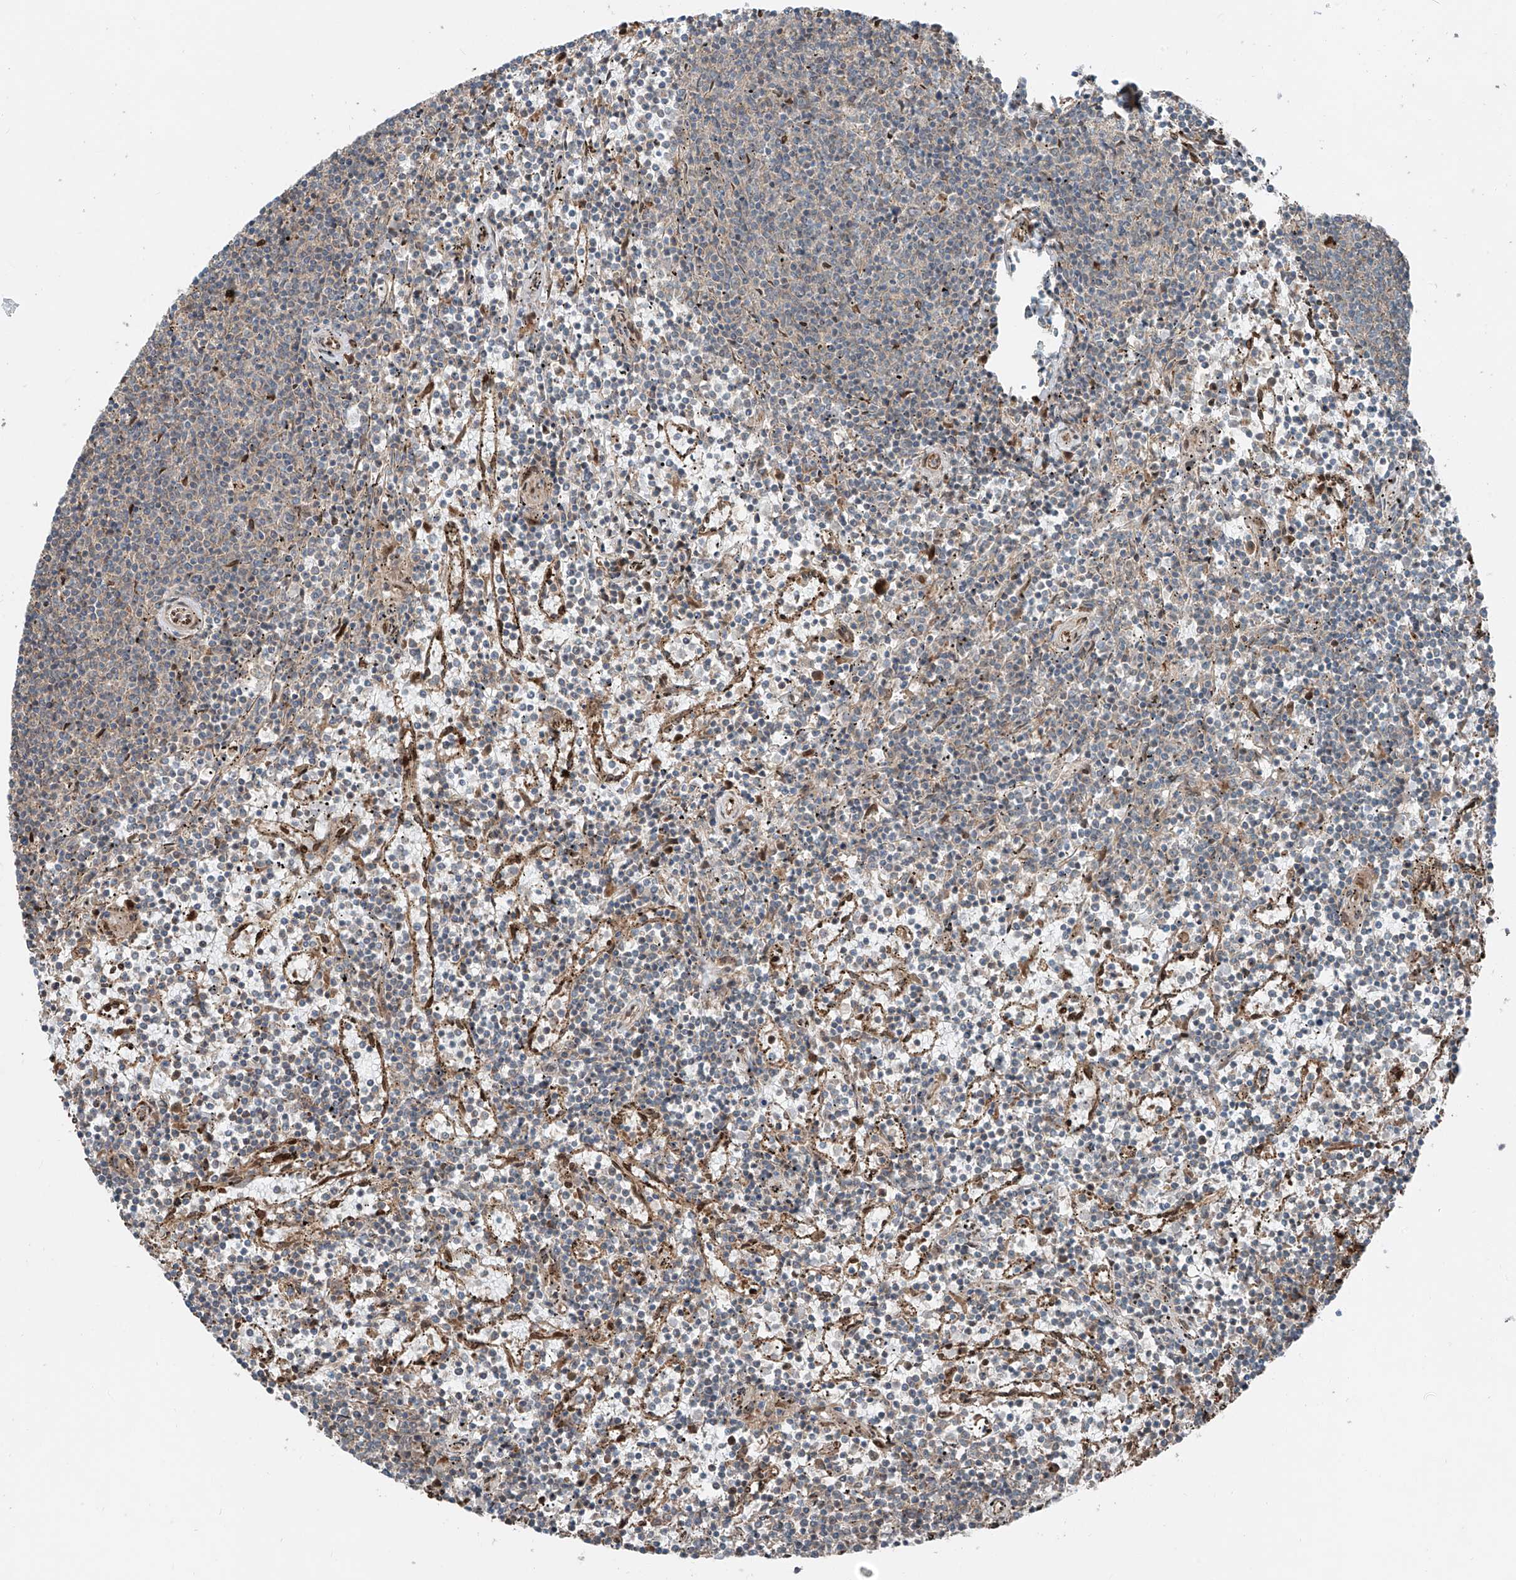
{"staining": {"intensity": "negative", "quantity": "none", "location": "none"}, "tissue": "lymphoma", "cell_type": "Tumor cells", "image_type": "cancer", "snomed": [{"axis": "morphology", "description": "Malignant lymphoma, non-Hodgkin's type, Low grade"}, {"axis": "topography", "description": "Spleen"}], "caption": "A photomicrograph of human lymphoma is negative for staining in tumor cells.", "gene": "CEP162", "patient": {"sex": "female", "age": 50}}